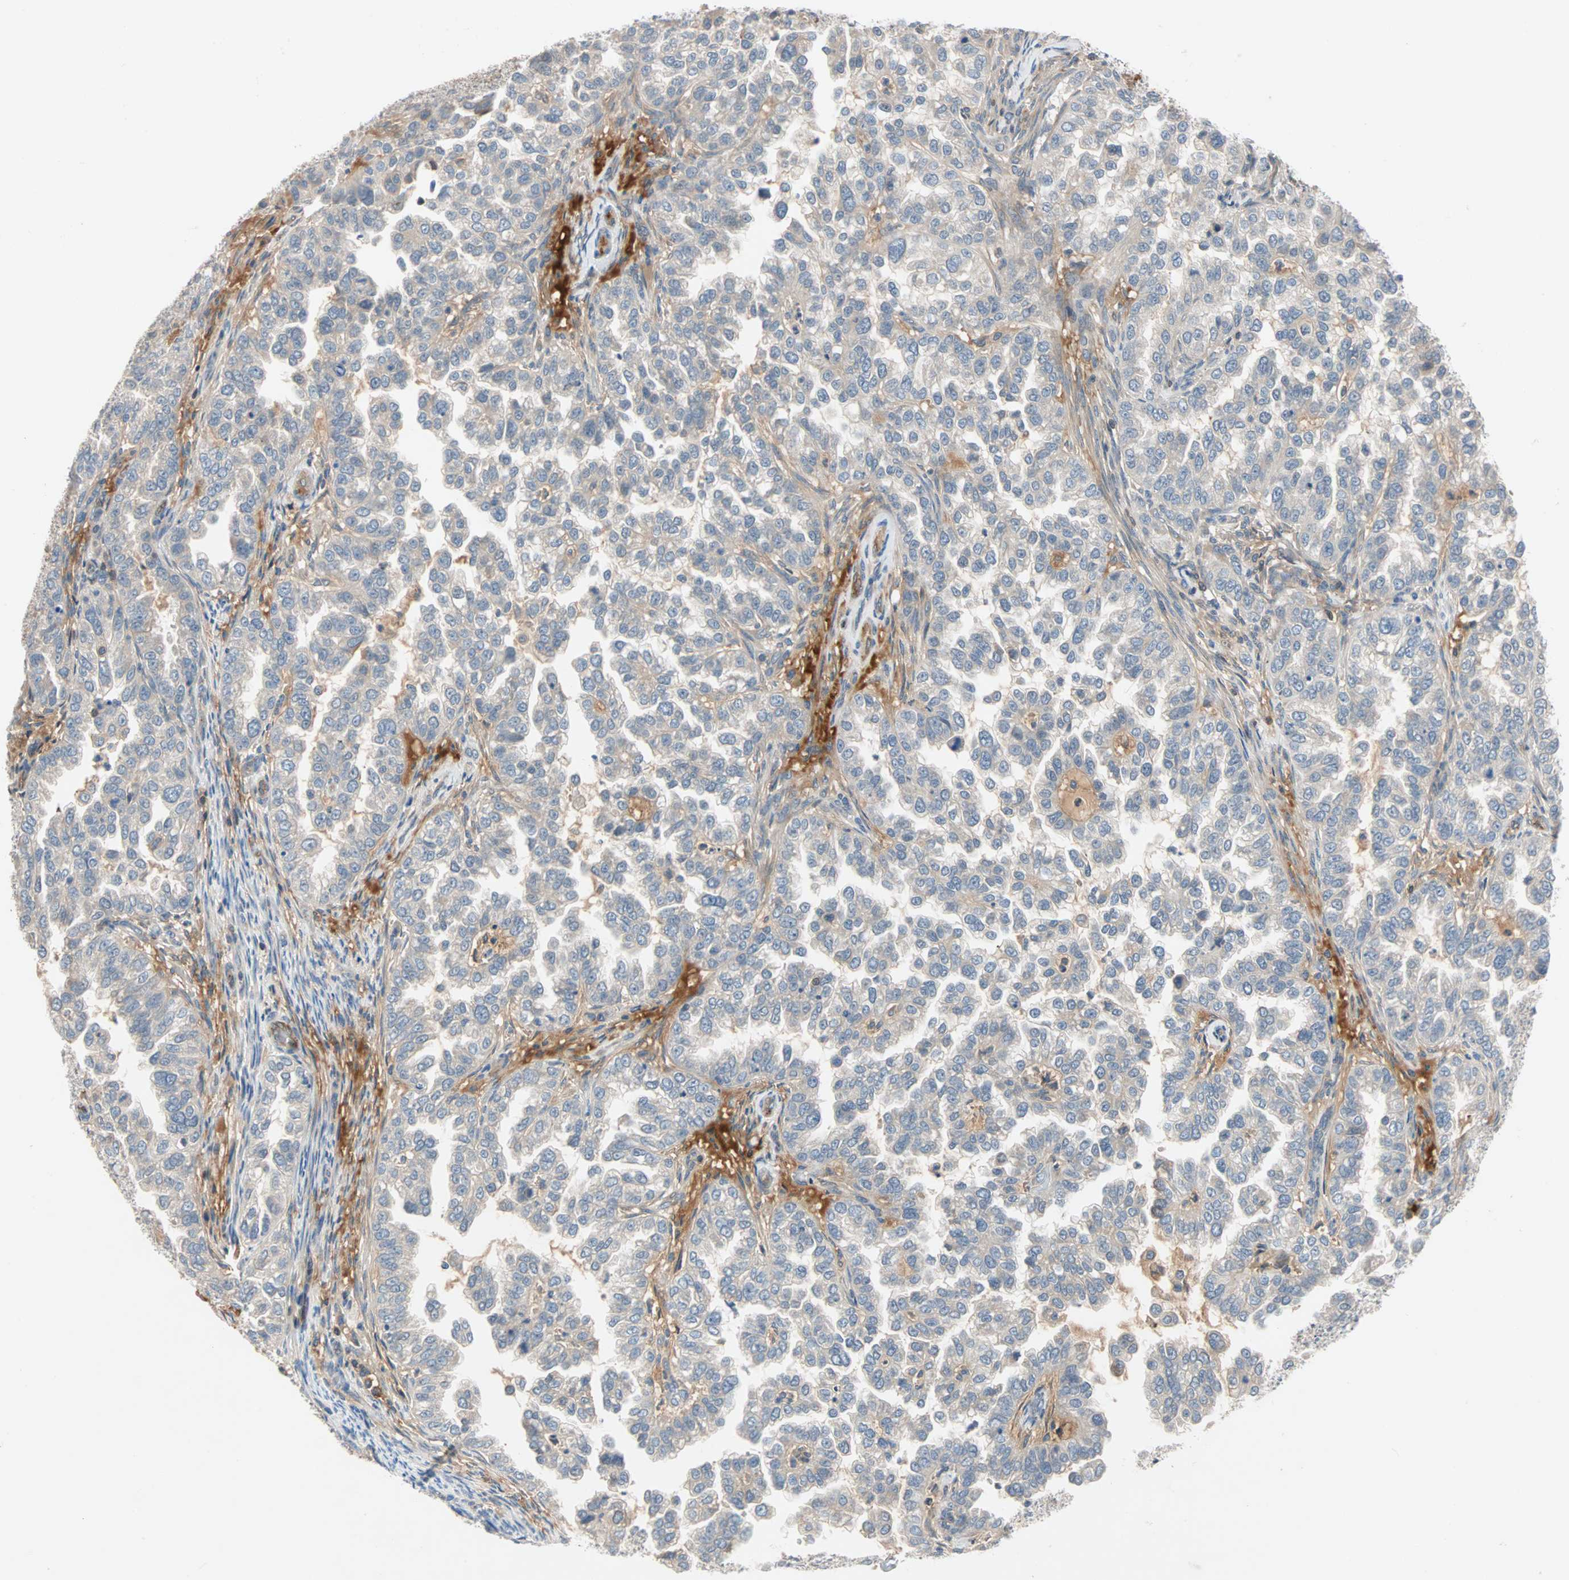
{"staining": {"intensity": "negative", "quantity": "none", "location": "none"}, "tissue": "endometrial cancer", "cell_type": "Tumor cells", "image_type": "cancer", "snomed": [{"axis": "morphology", "description": "Adenocarcinoma, NOS"}, {"axis": "topography", "description": "Endometrium"}], "caption": "Tumor cells show no significant protein staining in endometrial adenocarcinoma.", "gene": "MAP4K1", "patient": {"sex": "female", "age": 85}}